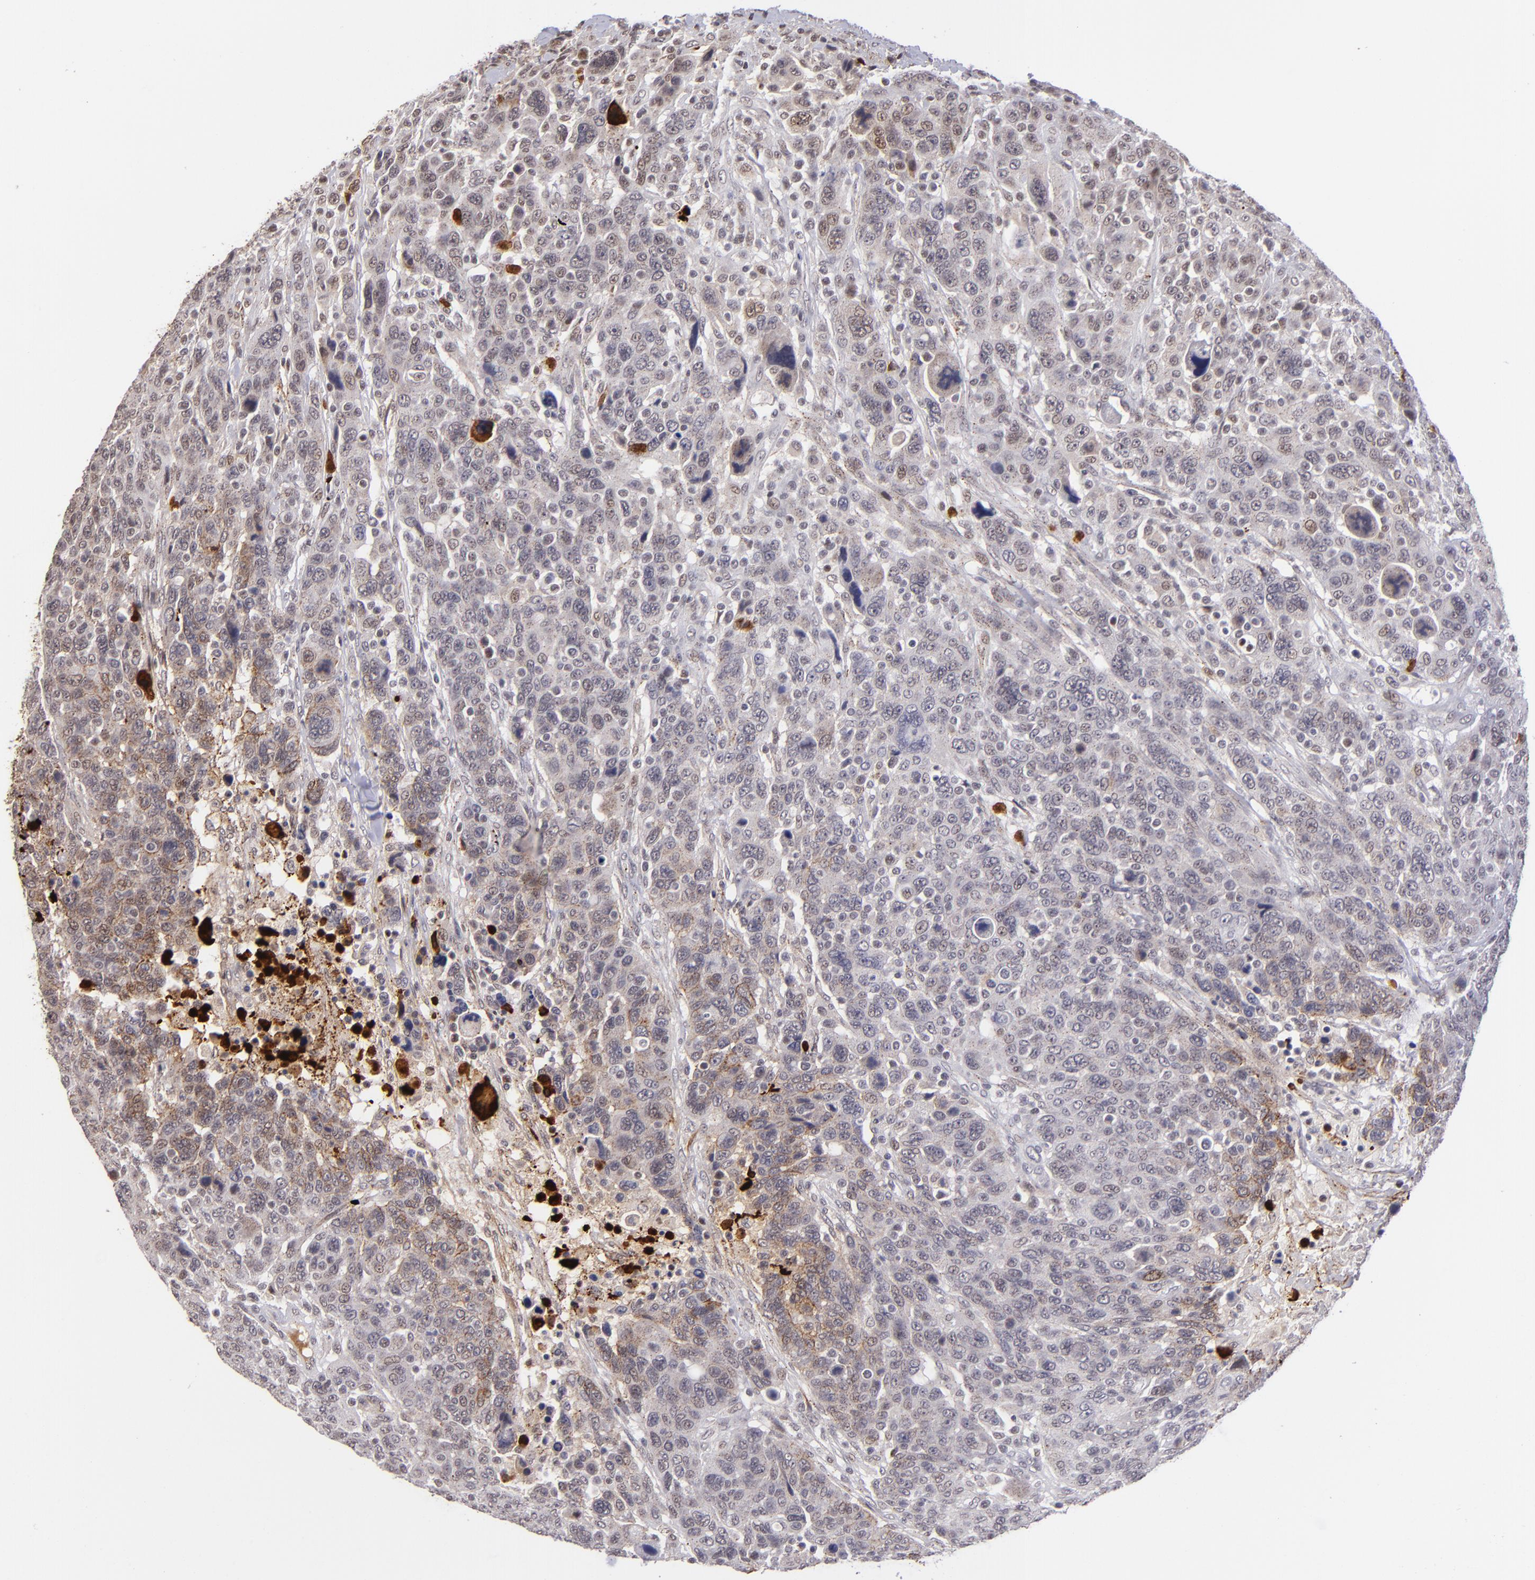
{"staining": {"intensity": "moderate", "quantity": "<25%", "location": "cytoplasmic/membranous"}, "tissue": "breast cancer", "cell_type": "Tumor cells", "image_type": "cancer", "snomed": [{"axis": "morphology", "description": "Duct carcinoma"}, {"axis": "topography", "description": "Breast"}], "caption": "Tumor cells exhibit low levels of moderate cytoplasmic/membranous positivity in approximately <25% of cells in breast cancer.", "gene": "RXRG", "patient": {"sex": "female", "age": 37}}